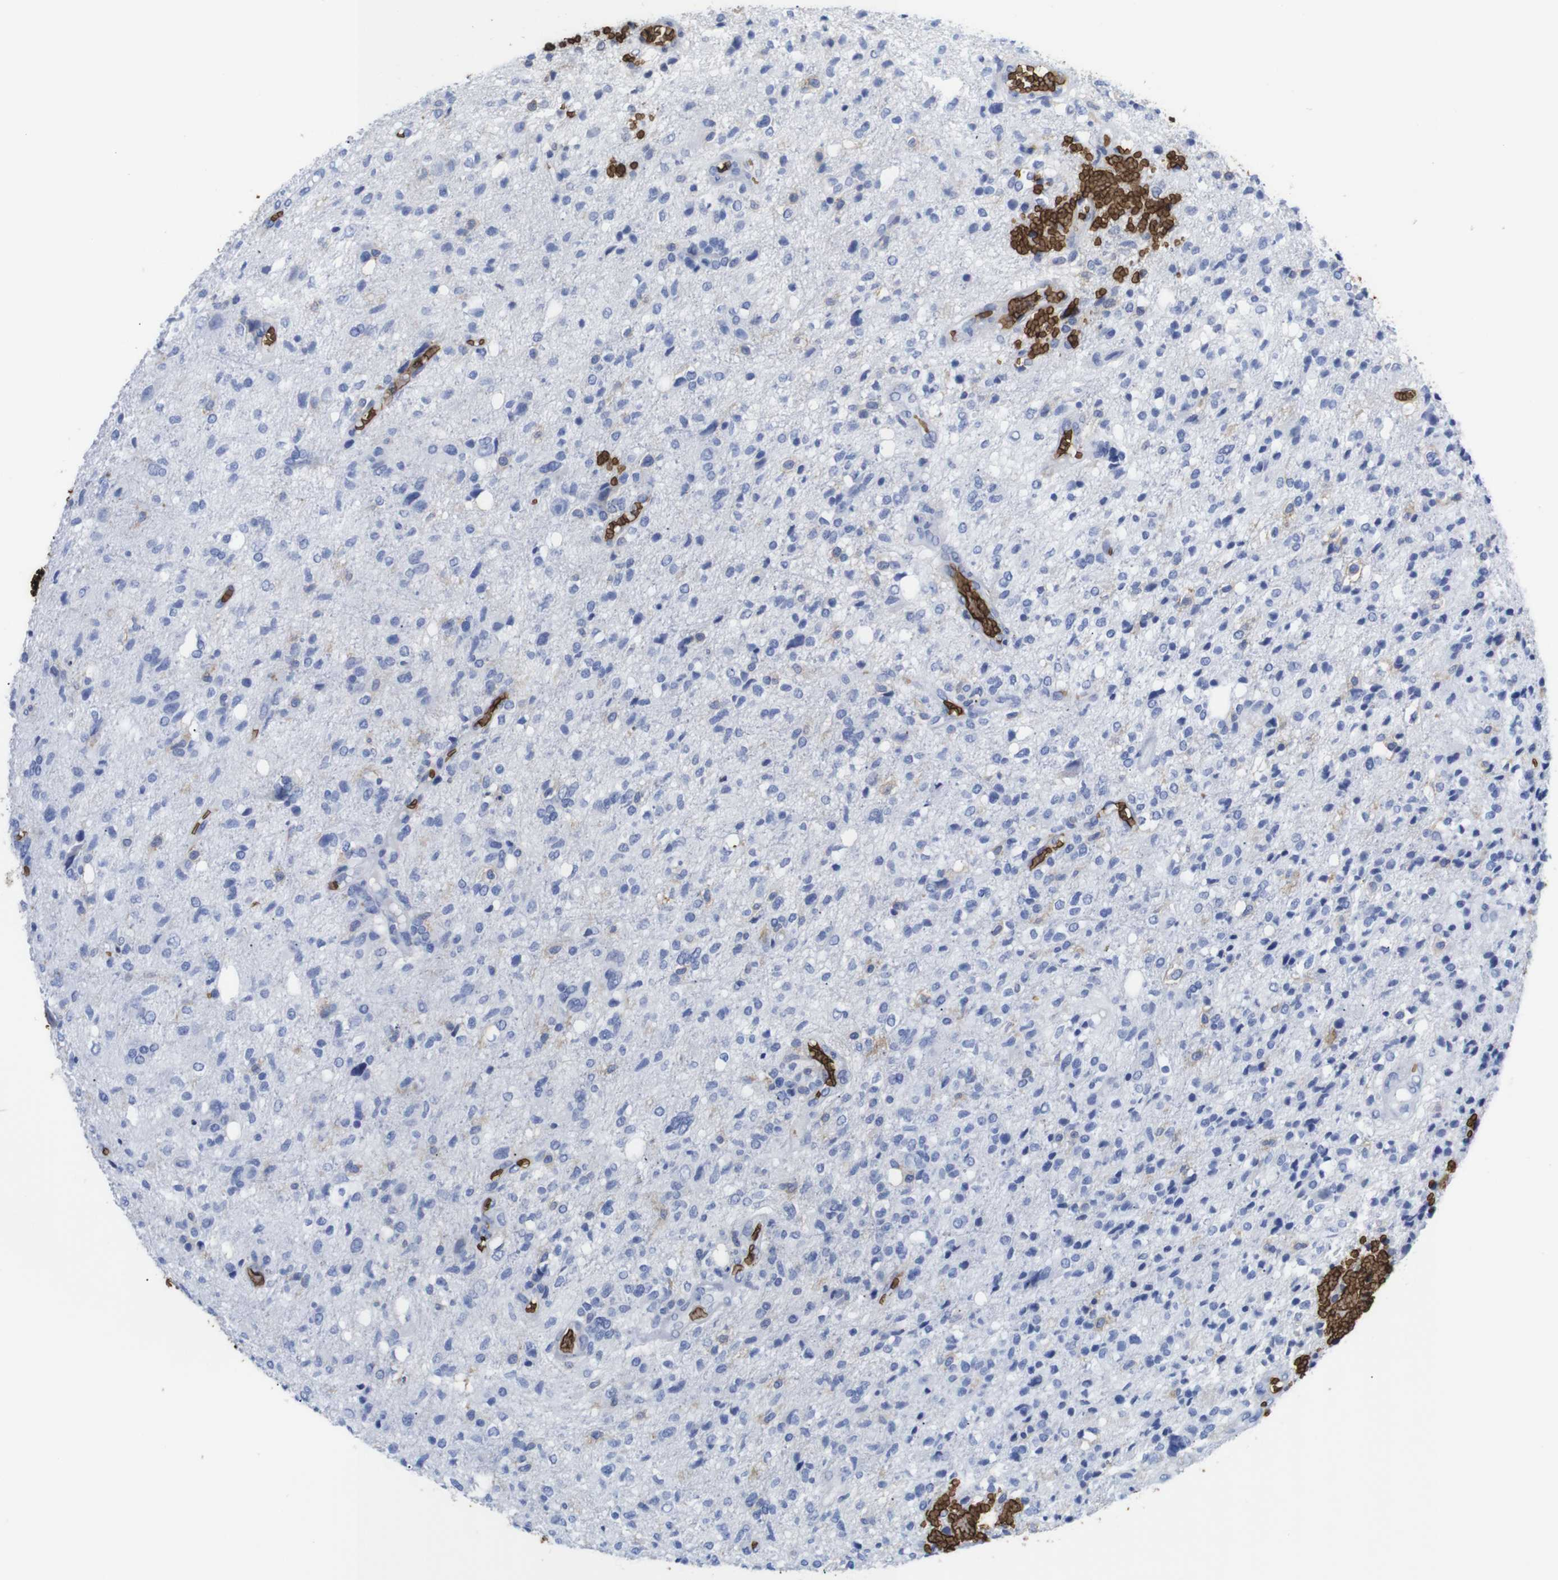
{"staining": {"intensity": "negative", "quantity": "none", "location": "none"}, "tissue": "glioma", "cell_type": "Tumor cells", "image_type": "cancer", "snomed": [{"axis": "morphology", "description": "Glioma, malignant, High grade"}, {"axis": "topography", "description": "Brain"}], "caption": "Glioma was stained to show a protein in brown. There is no significant expression in tumor cells. (DAB (3,3'-diaminobenzidine) IHC visualized using brightfield microscopy, high magnification).", "gene": "S1PR2", "patient": {"sex": "female", "age": 59}}